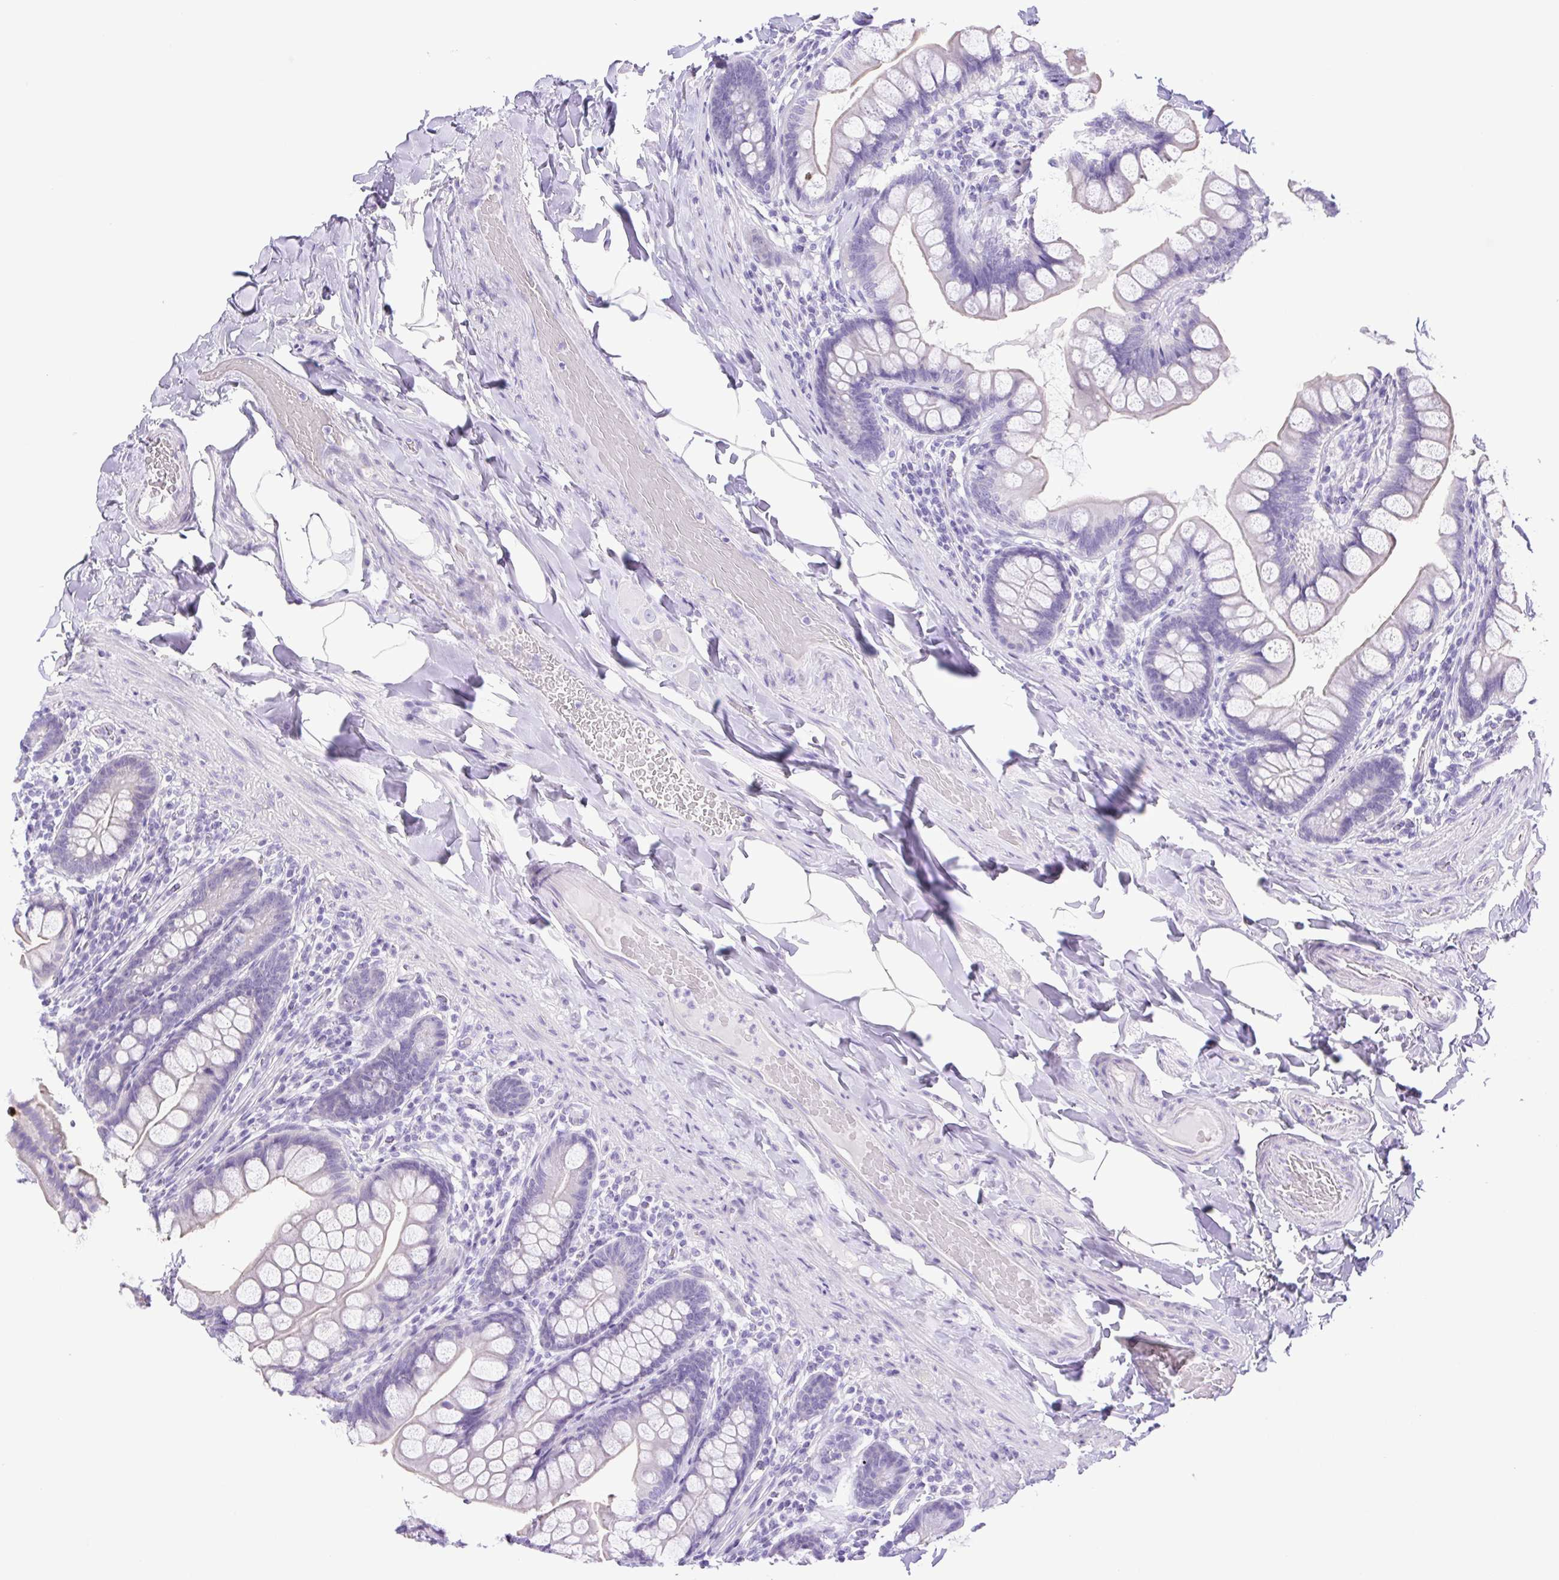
{"staining": {"intensity": "negative", "quantity": "none", "location": "none"}, "tissue": "small intestine", "cell_type": "Glandular cells", "image_type": "normal", "snomed": [{"axis": "morphology", "description": "Normal tissue, NOS"}, {"axis": "topography", "description": "Small intestine"}], "caption": "Human small intestine stained for a protein using immunohistochemistry exhibits no expression in glandular cells.", "gene": "CDSN", "patient": {"sex": "male", "age": 70}}